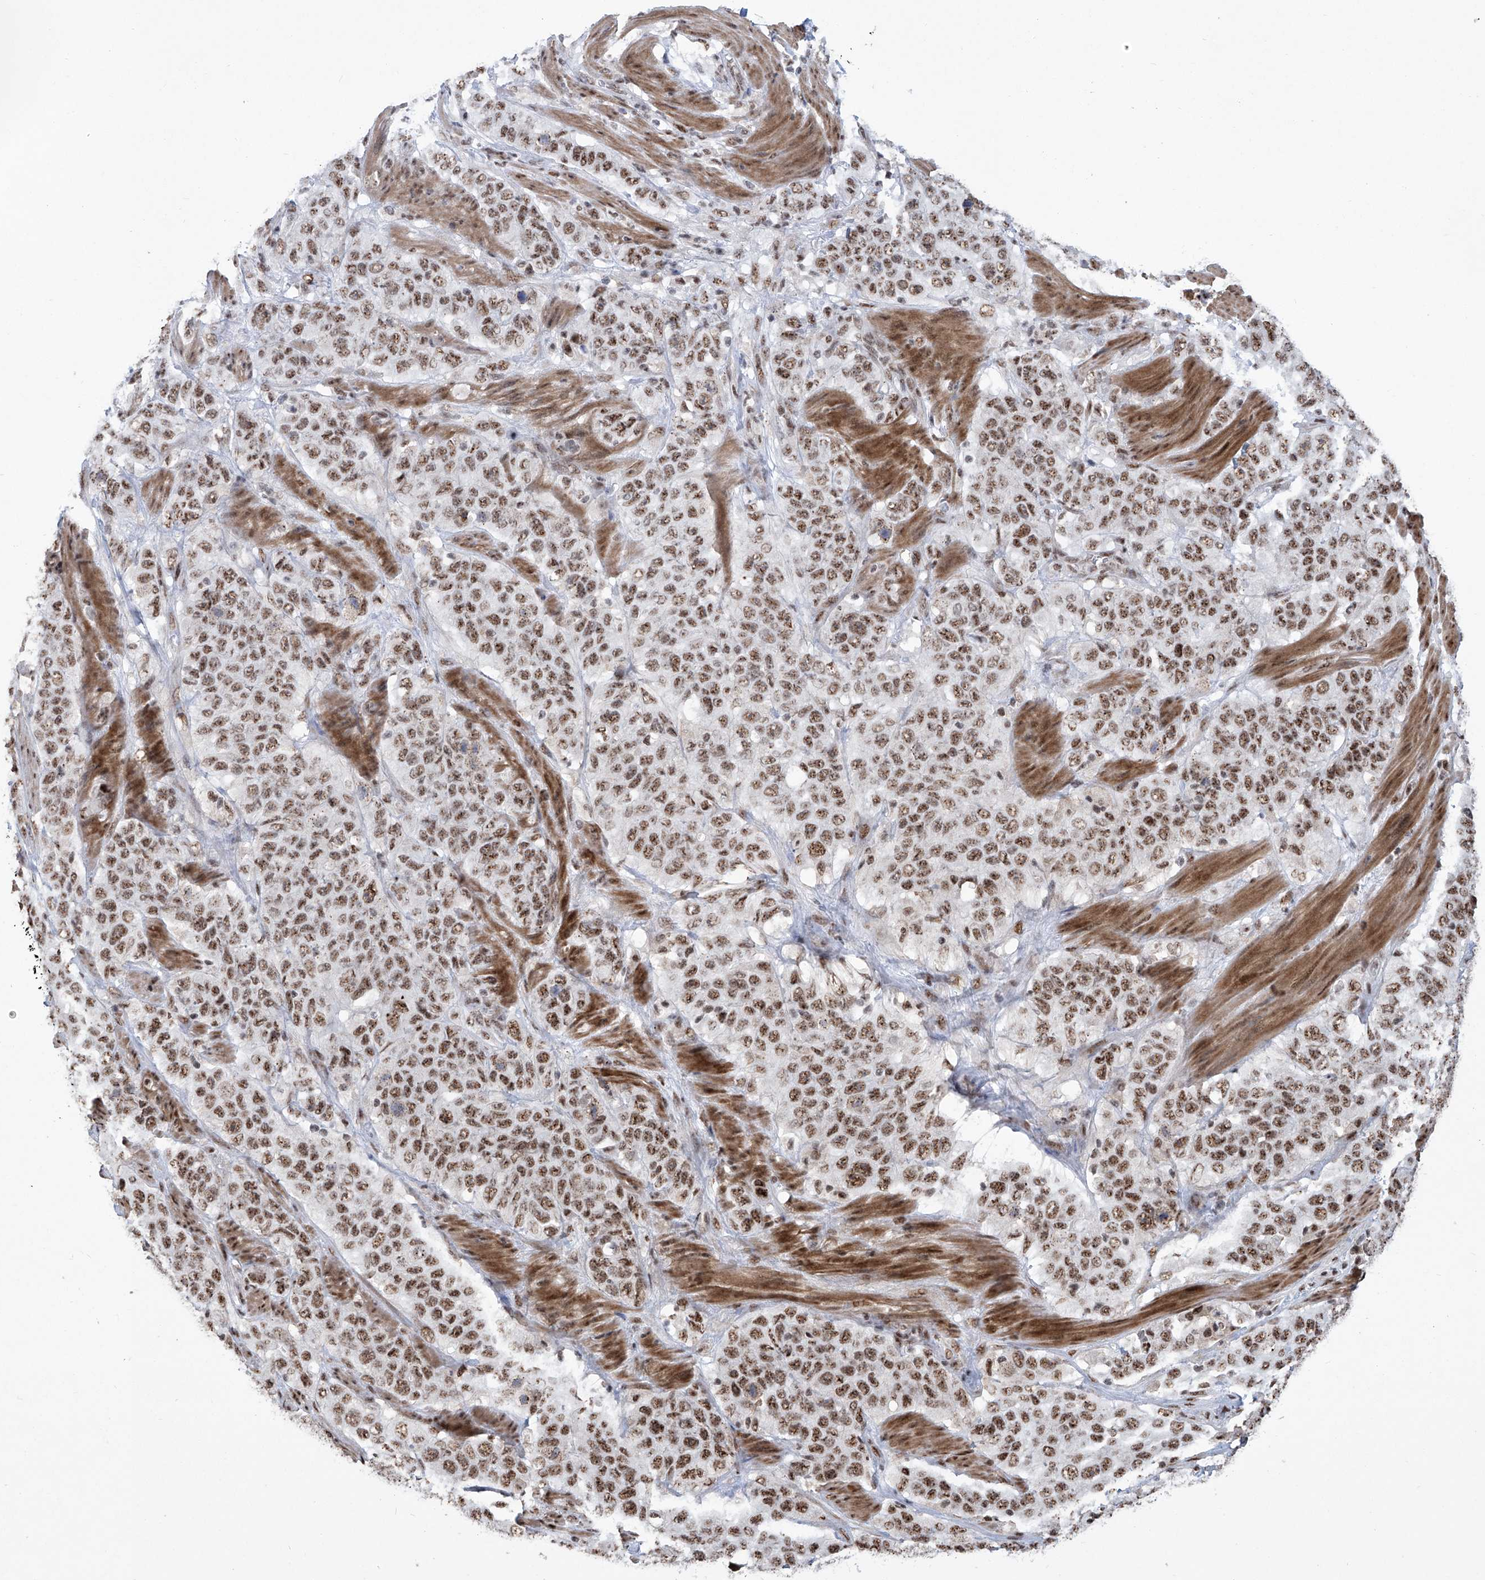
{"staining": {"intensity": "moderate", "quantity": ">75%", "location": "nuclear"}, "tissue": "stomach cancer", "cell_type": "Tumor cells", "image_type": "cancer", "snomed": [{"axis": "morphology", "description": "Adenocarcinoma, NOS"}, {"axis": "topography", "description": "Stomach"}], "caption": "Tumor cells exhibit medium levels of moderate nuclear positivity in about >75% of cells in stomach cancer.", "gene": "FBXL4", "patient": {"sex": "male", "age": 48}}